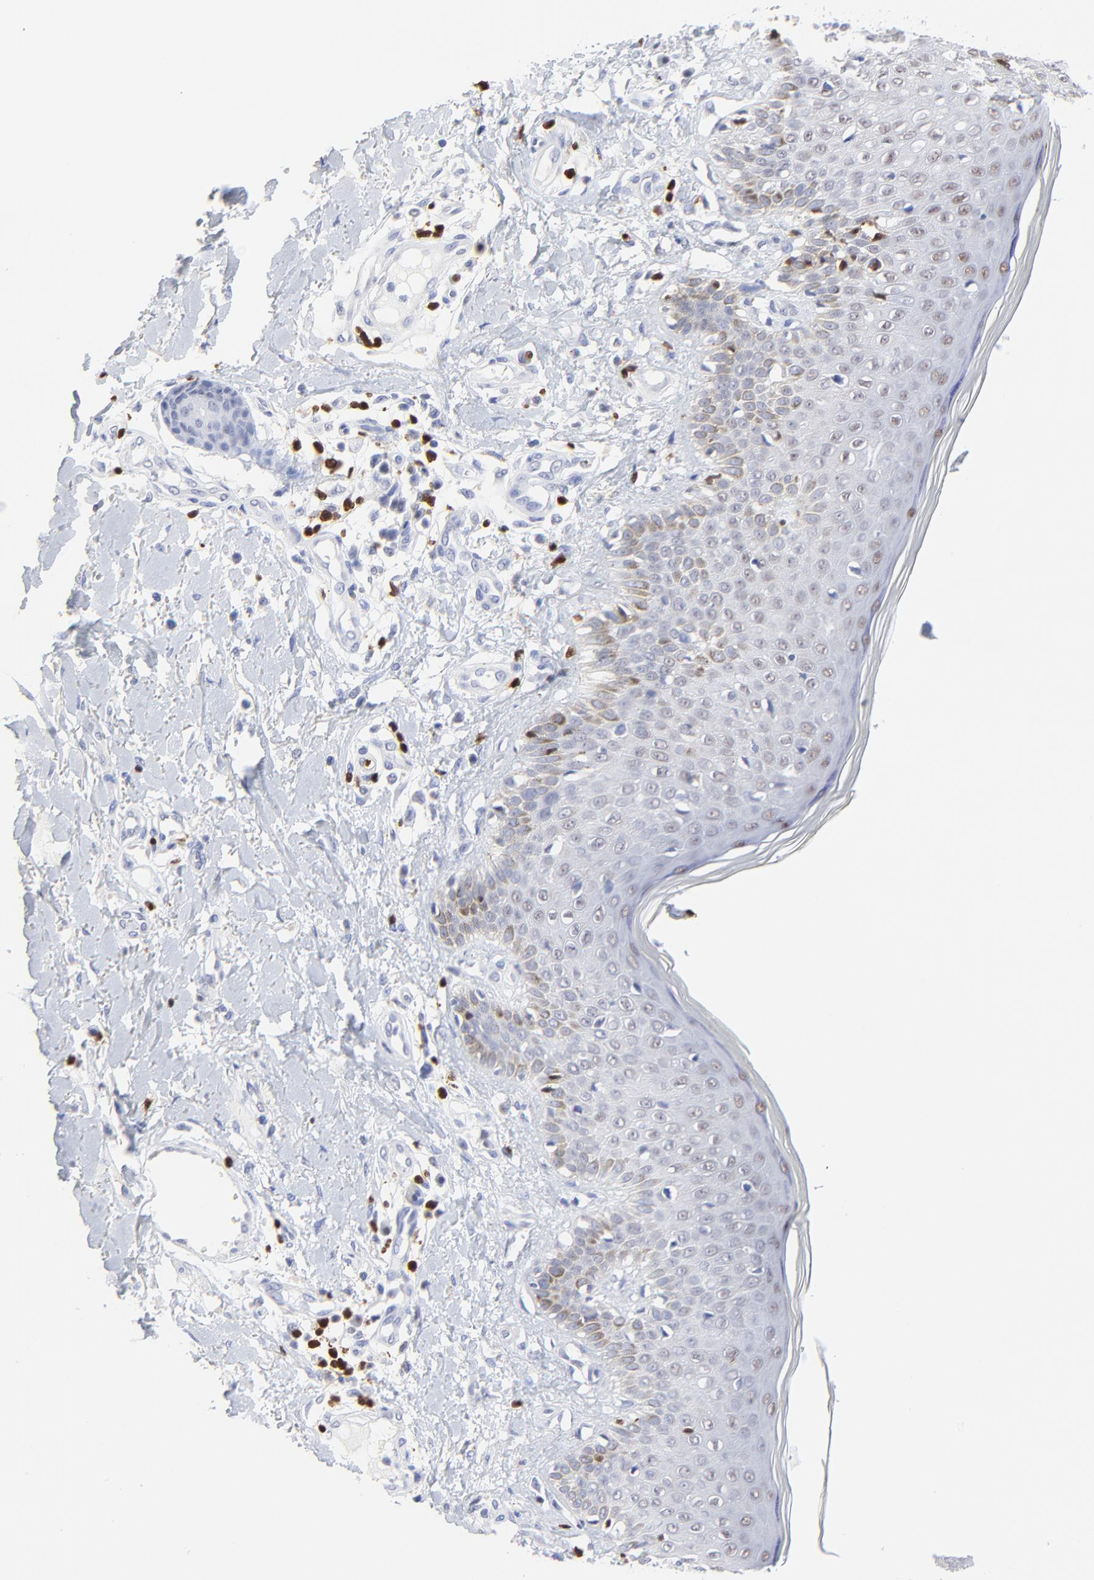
{"staining": {"intensity": "weak", "quantity": "25%-75%", "location": "nuclear"}, "tissue": "skin cancer", "cell_type": "Tumor cells", "image_type": "cancer", "snomed": [{"axis": "morphology", "description": "Squamous cell carcinoma, NOS"}, {"axis": "topography", "description": "Skin"}], "caption": "Immunohistochemical staining of squamous cell carcinoma (skin) reveals low levels of weak nuclear expression in about 25%-75% of tumor cells.", "gene": "ZAP70", "patient": {"sex": "female", "age": 59}}